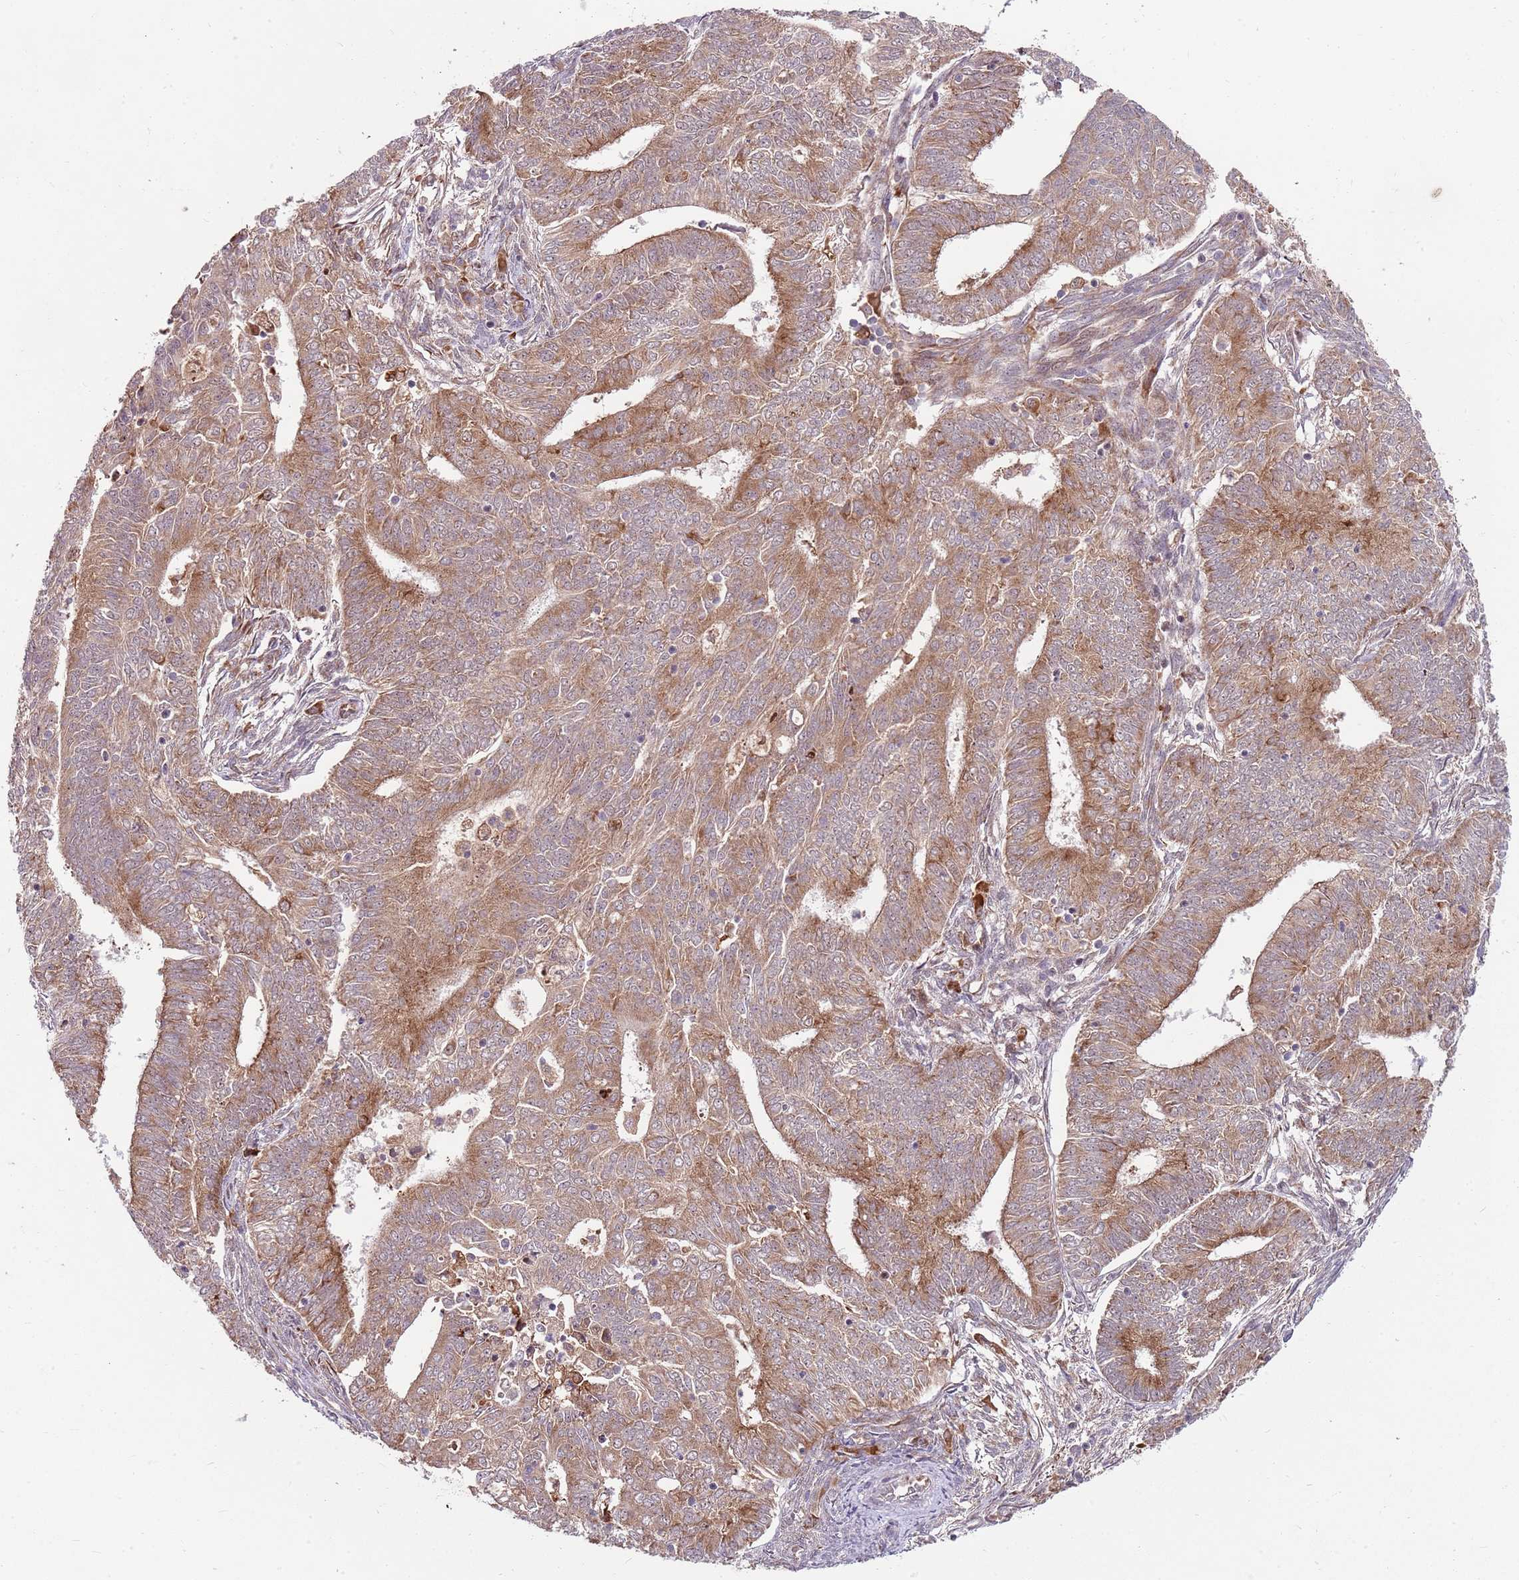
{"staining": {"intensity": "moderate", "quantity": ">75%", "location": "cytoplasmic/membranous"}, "tissue": "endometrial cancer", "cell_type": "Tumor cells", "image_type": "cancer", "snomed": [{"axis": "morphology", "description": "Adenocarcinoma, NOS"}, {"axis": "topography", "description": "Endometrium"}], "caption": "Protein expression analysis of human adenocarcinoma (endometrial) reveals moderate cytoplasmic/membranous staining in about >75% of tumor cells.", "gene": "FBXL22", "patient": {"sex": "female", "age": 62}}